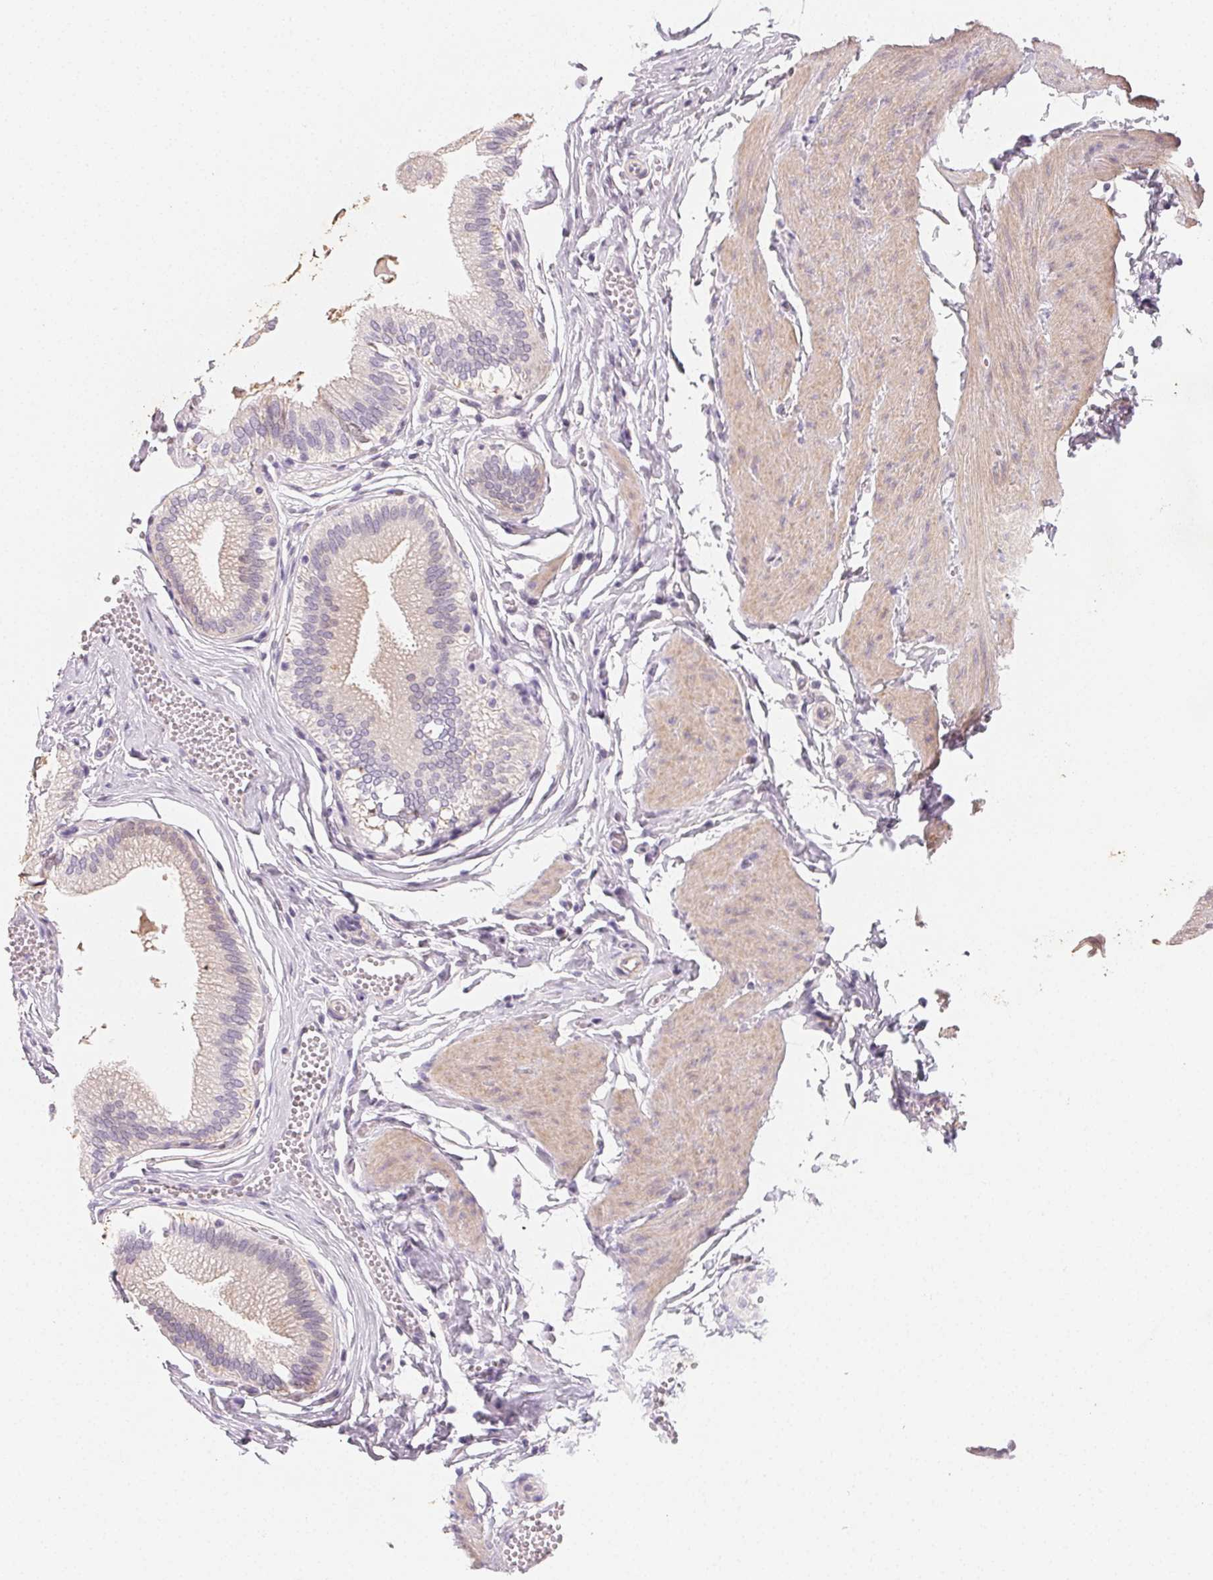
{"staining": {"intensity": "weak", "quantity": "<25%", "location": "cytoplasmic/membranous"}, "tissue": "gallbladder", "cell_type": "Glandular cells", "image_type": "normal", "snomed": [{"axis": "morphology", "description": "Normal tissue, NOS"}, {"axis": "topography", "description": "Gallbladder"}, {"axis": "topography", "description": "Peripheral nerve tissue"}], "caption": "Protein analysis of normal gallbladder reveals no significant staining in glandular cells.", "gene": "LRRC23", "patient": {"sex": "male", "age": 17}}